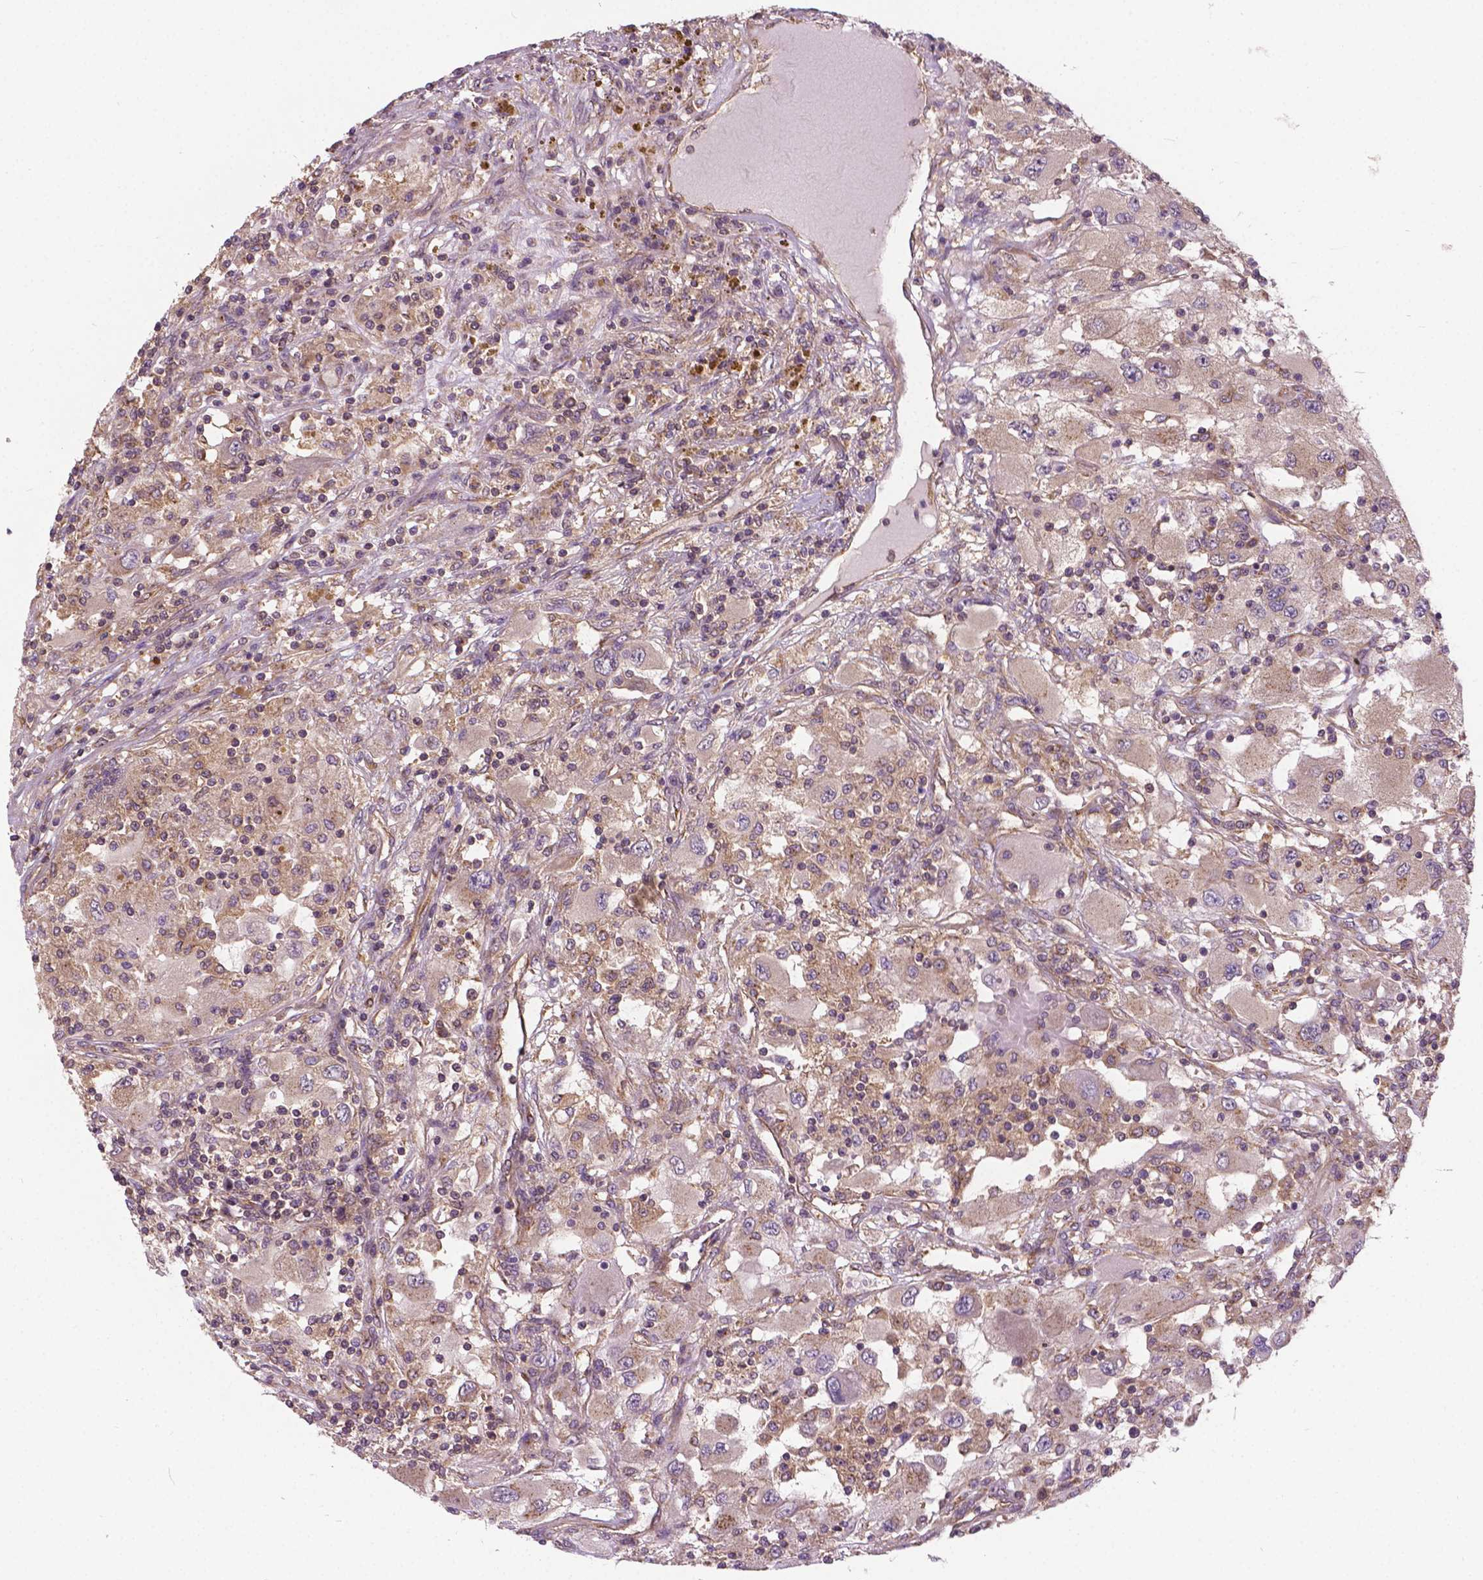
{"staining": {"intensity": "negative", "quantity": "none", "location": "none"}, "tissue": "renal cancer", "cell_type": "Tumor cells", "image_type": "cancer", "snomed": [{"axis": "morphology", "description": "Adenocarcinoma, NOS"}, {"axis": "topography", "description": "Kidney"}], "caption": "An immunohistochemistry histopathology image of renal cancer (adenocarcinoma) is shown. There is no staining in tumor cells of renal cancer (adenocarcinoma).", "gene": "MZT1", "patient": {"sex": "female", "age": 67}}